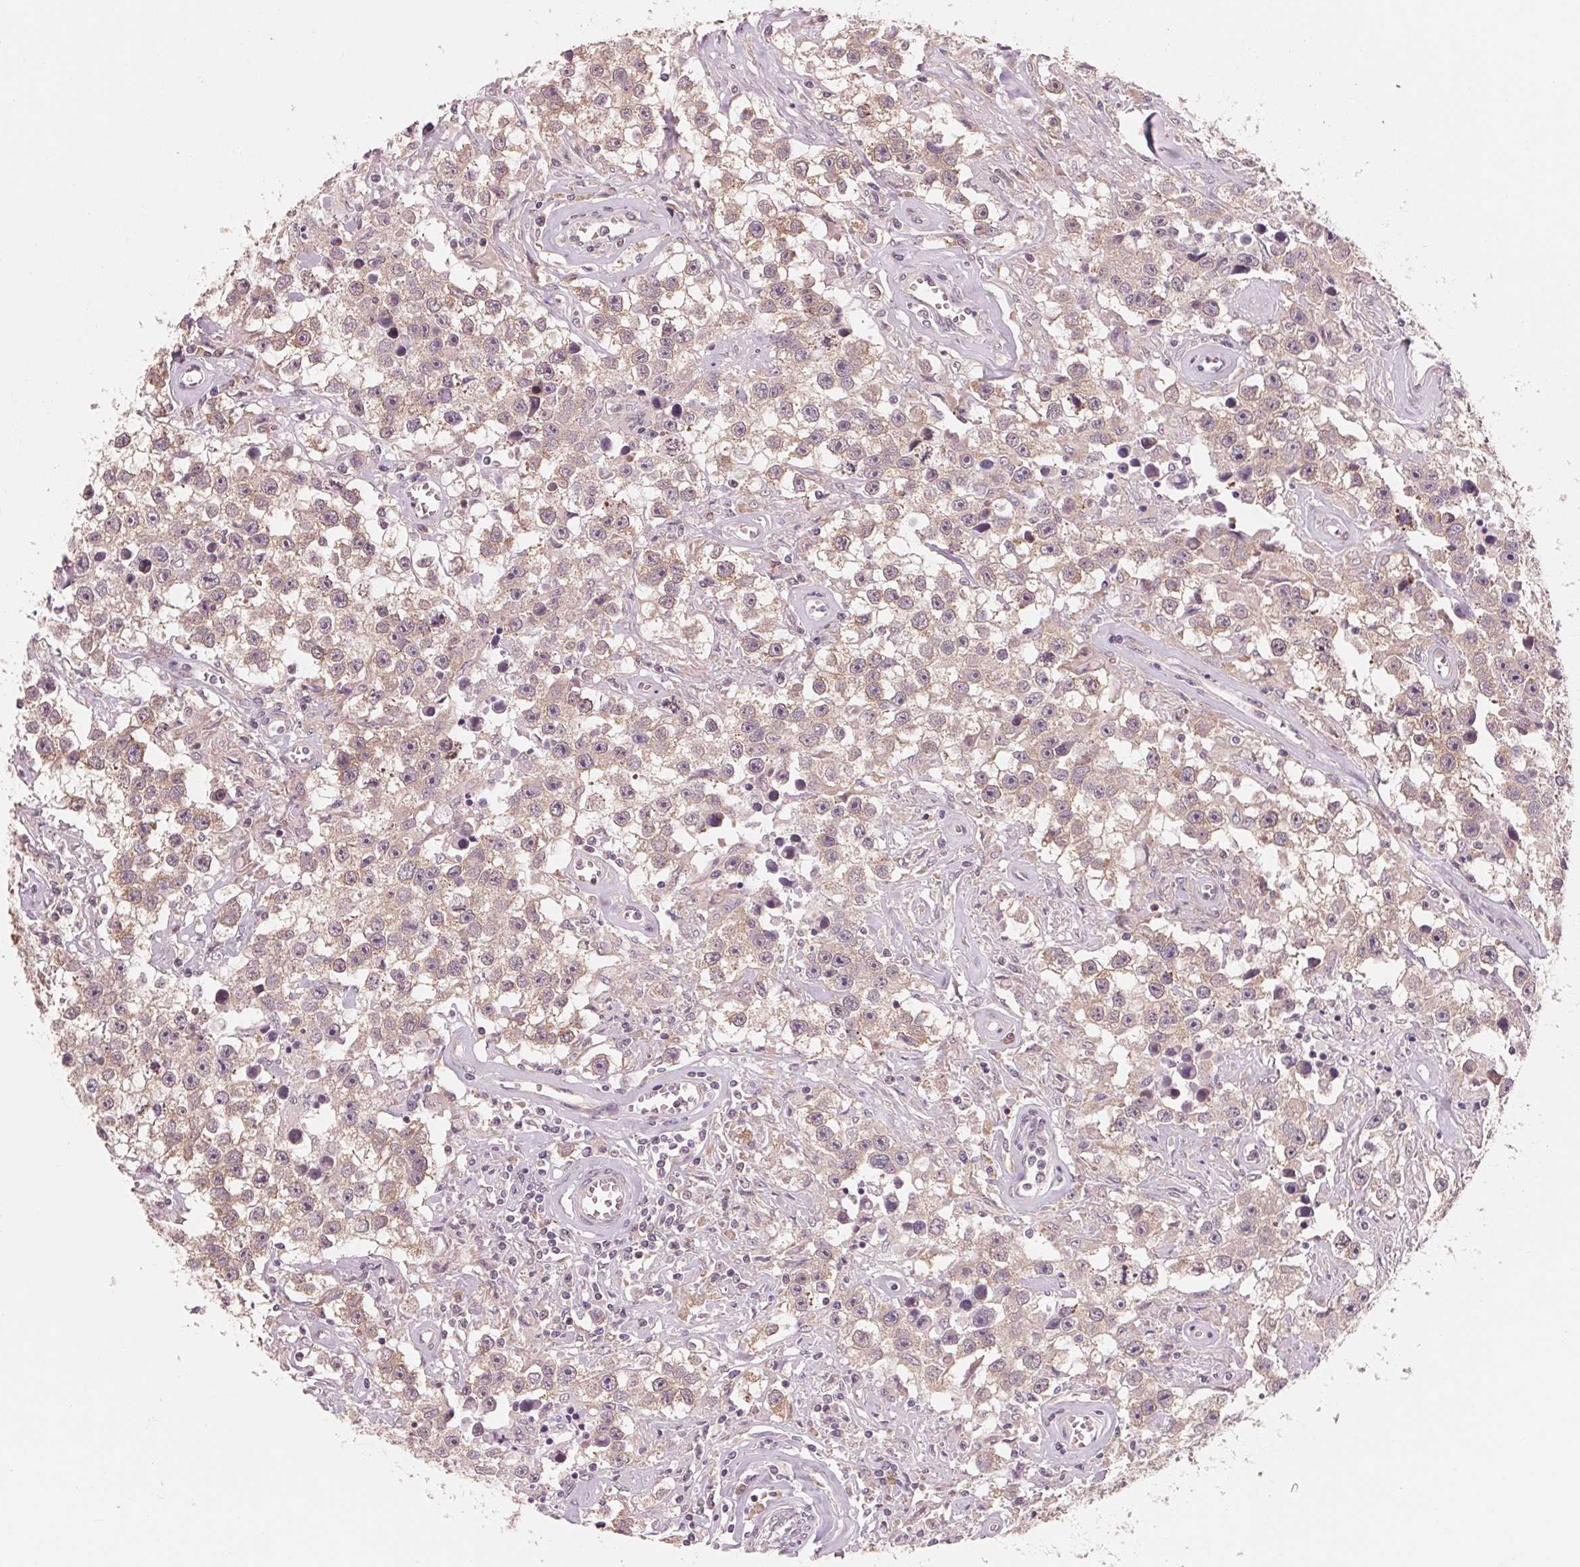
{"staining": {"intensity": "weak", "quantity": ">75%", "location": "cytoplasmic/membranous"}, "tissue": "testis cancer", "cell_type": "Tumor cells", "image_type": "cancer", "snomed": [{"axis": "morphology", "description": "Seminoma, NOS"}, {"axis": "topography", "description": "Testis"}], "caption": "Seminoma (testis) tissue shows weak cytoplasmic/membranous positivity in approximately >75% of tumor cells", "gene": "GIGYF2", "patient": {"sex": "male", "age": 43}}